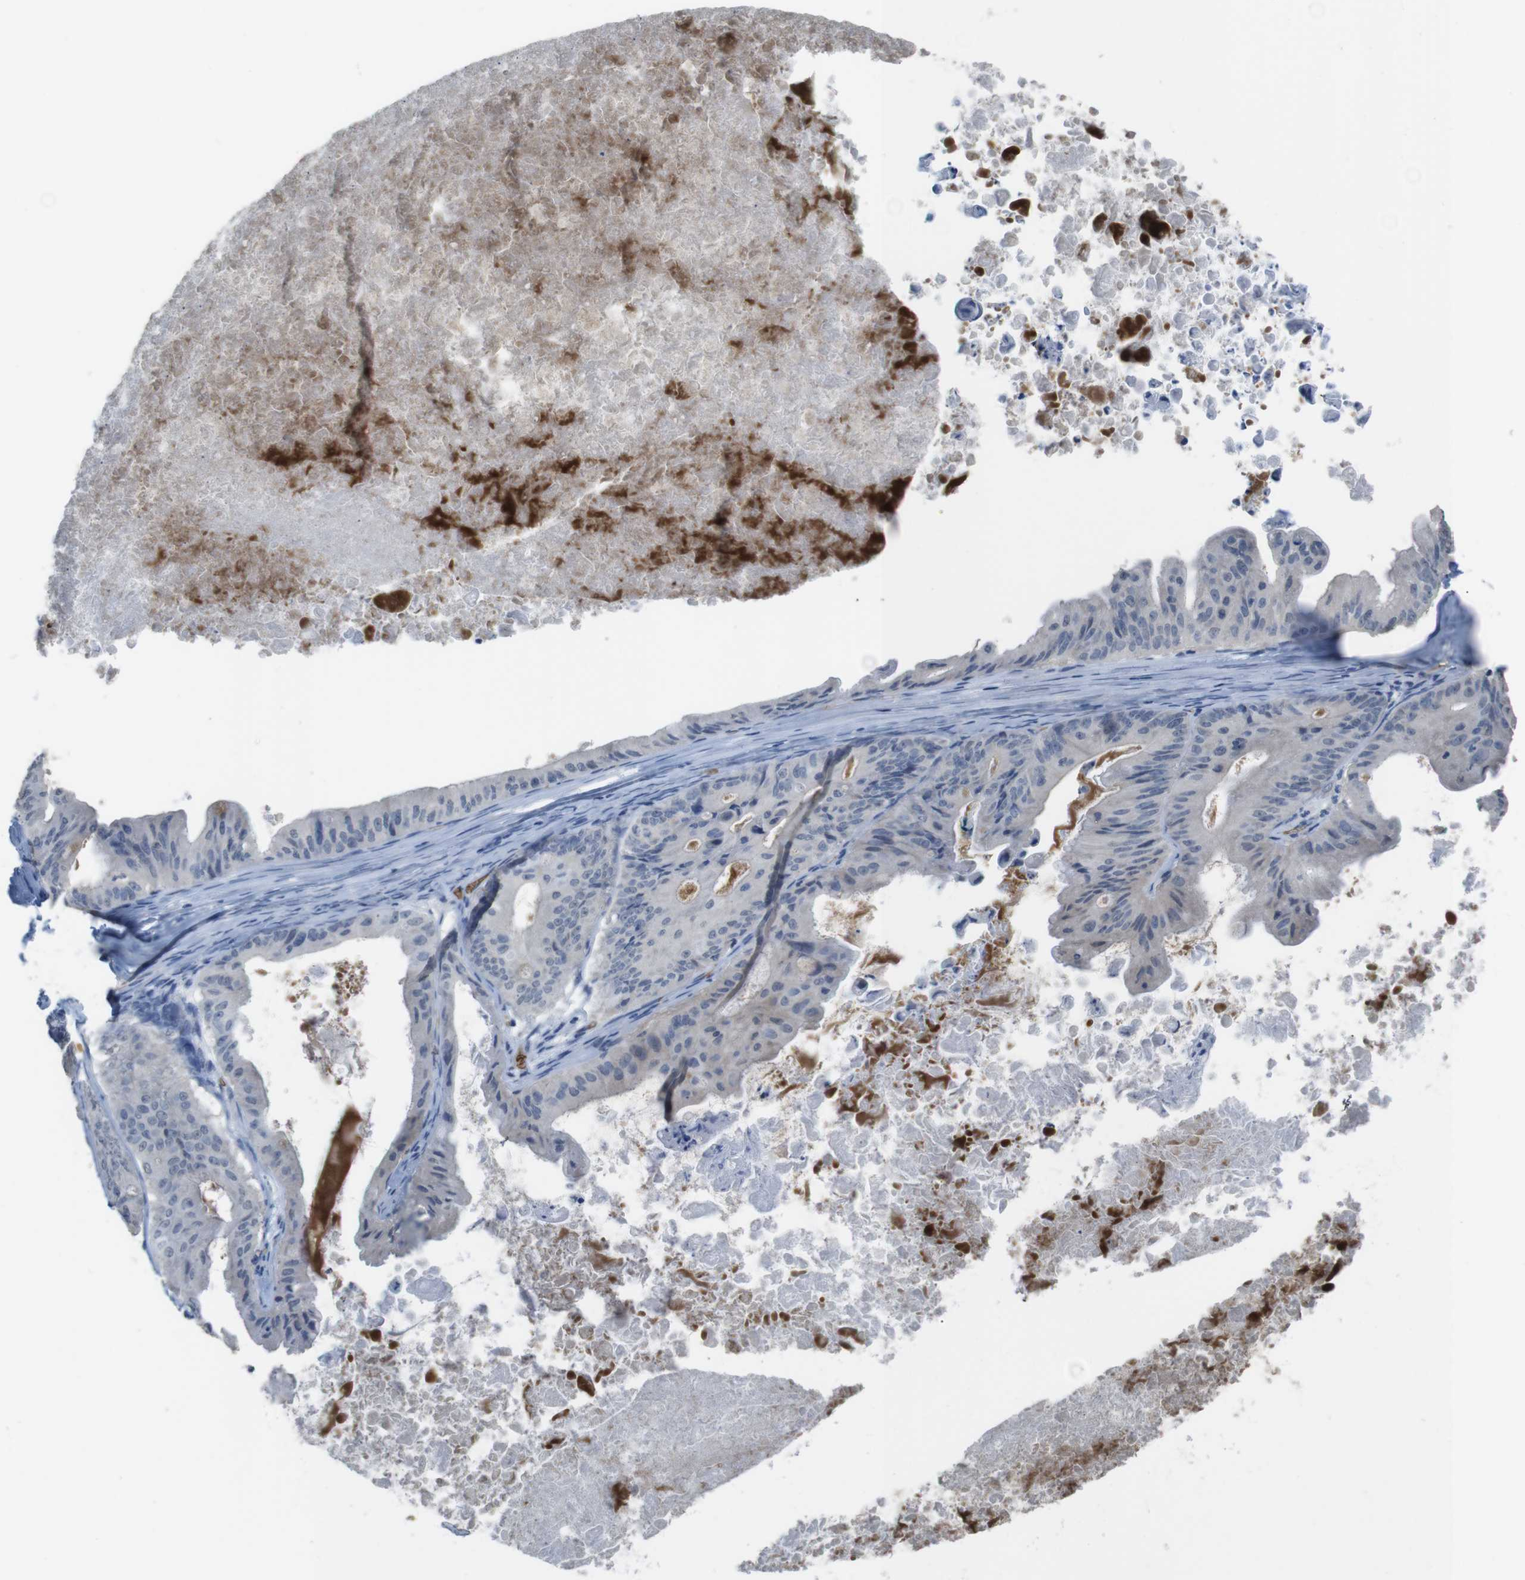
{"staining": {"intensity": "negative", "quantity": "none", "location": "none"}, "tissue": "ovarian cancer", "cell_type": "Tumor cells", "image_type": "cancer", "snomed": [{"axis": "morphology", "description": "Cystadenocarcinoma, mucinous, NOS"}, {"axis": "topography", "description": "Ovary"}], "caption": "An image of human ovarian mucinous cystadenocarcinoma is negative for staining in tumor cells.", "gene": "GYPA", "patient": {"sex": "female", "age": 37}}